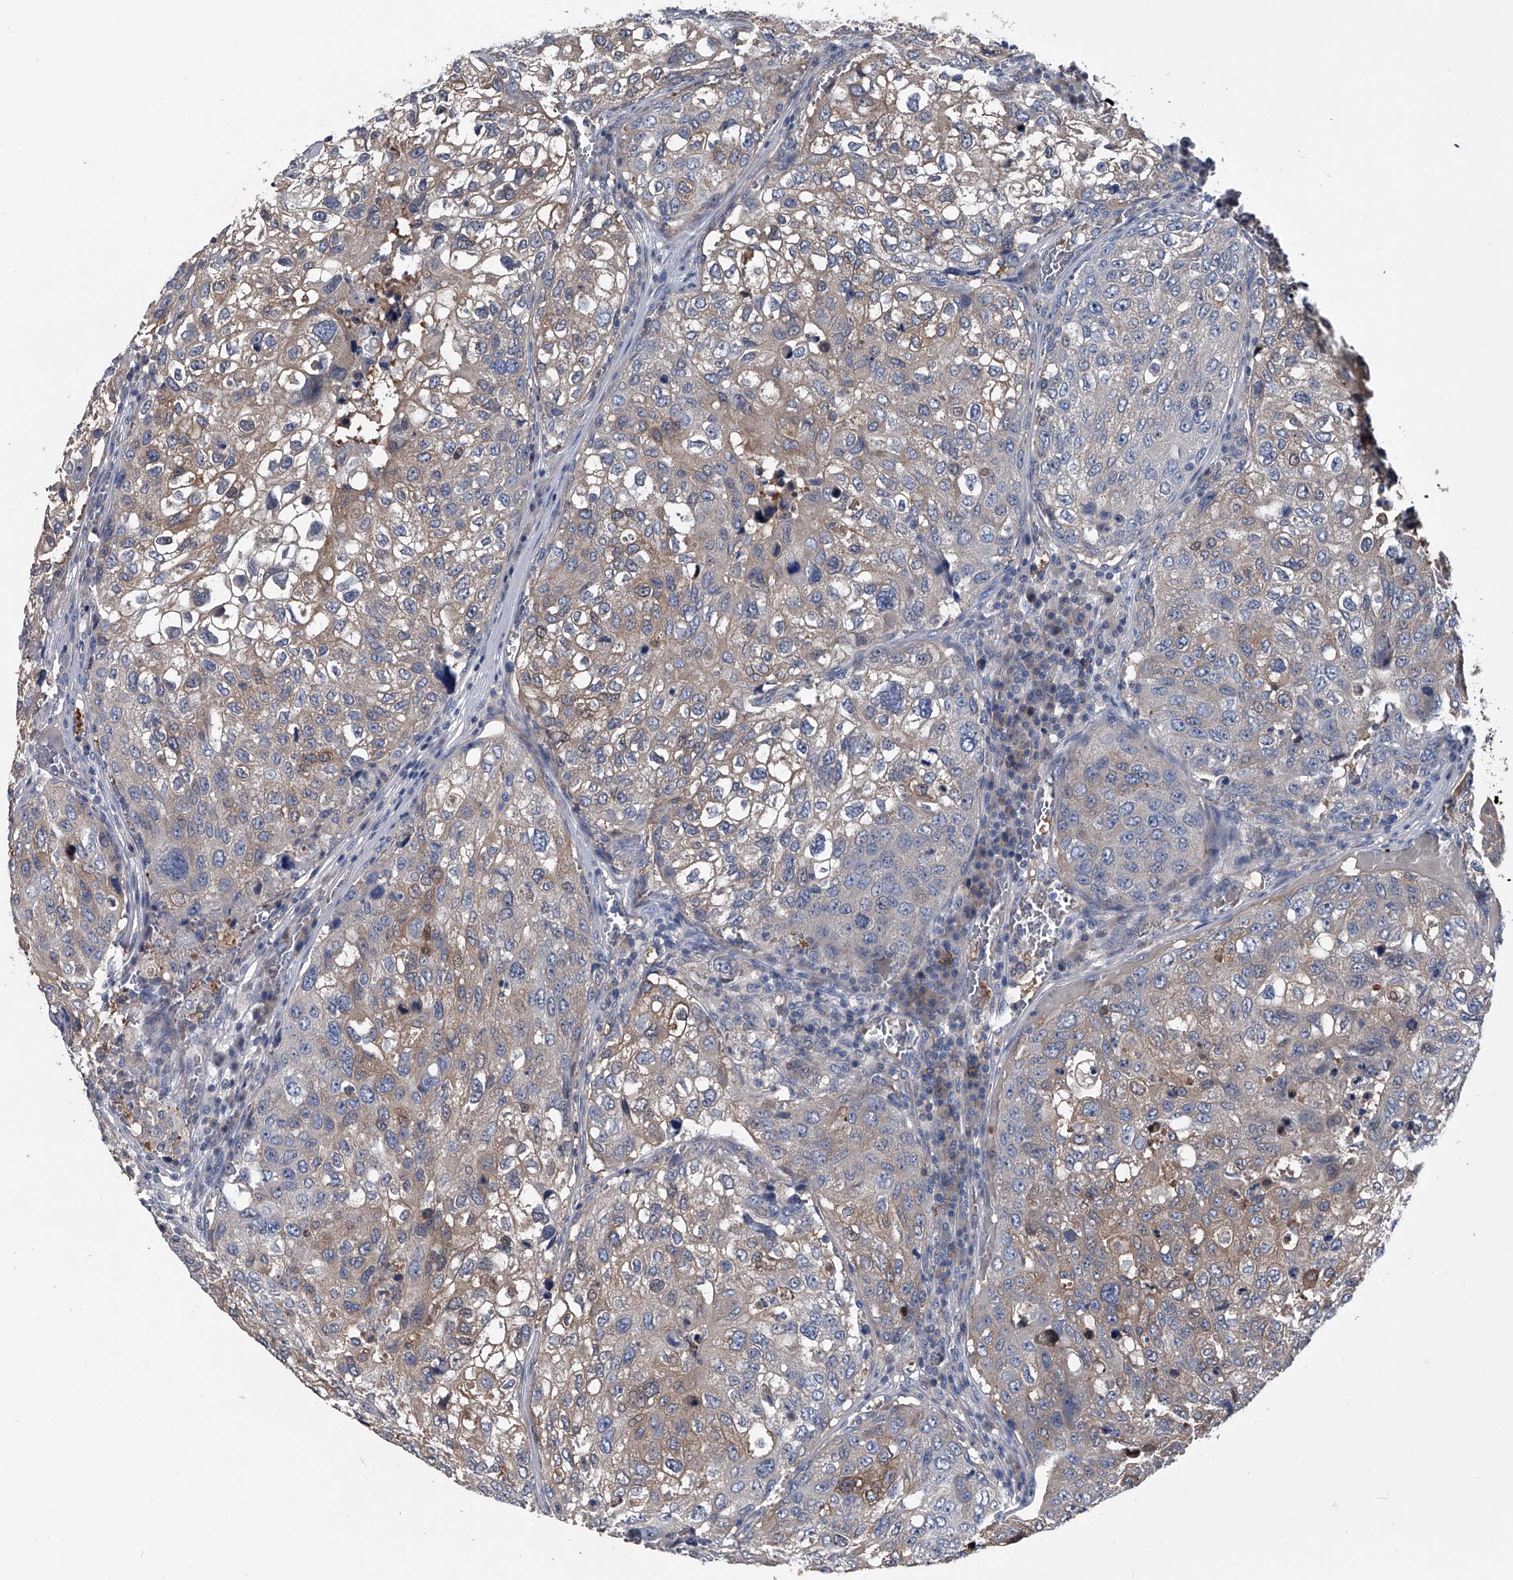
{"staining": {"intensity": "weak", "quantity": "25%-75%", "location": "cytoplasmic/membranous"}, "tissue": "urothelial cancer", "cell_type": "Tumor cells", "image_type": "cancer", "snomed": [{"axis": "morphology", "description": "Urothelial carcinoma, High grade"}, {"axis": "topography", "description": "Lymph node"}, {"axis": "topography", "description": "Urinary bladder"}], "caption": "The micrograph displays immunohistochemical staining of urothelial carcinoma (high-grade). There is weak cytoplasmic/membranous expression is appreciated in approximately 25%-75% of tumor cells.", "gene": "KIF13A", "patient": {"sex": "male", "age": 51}}